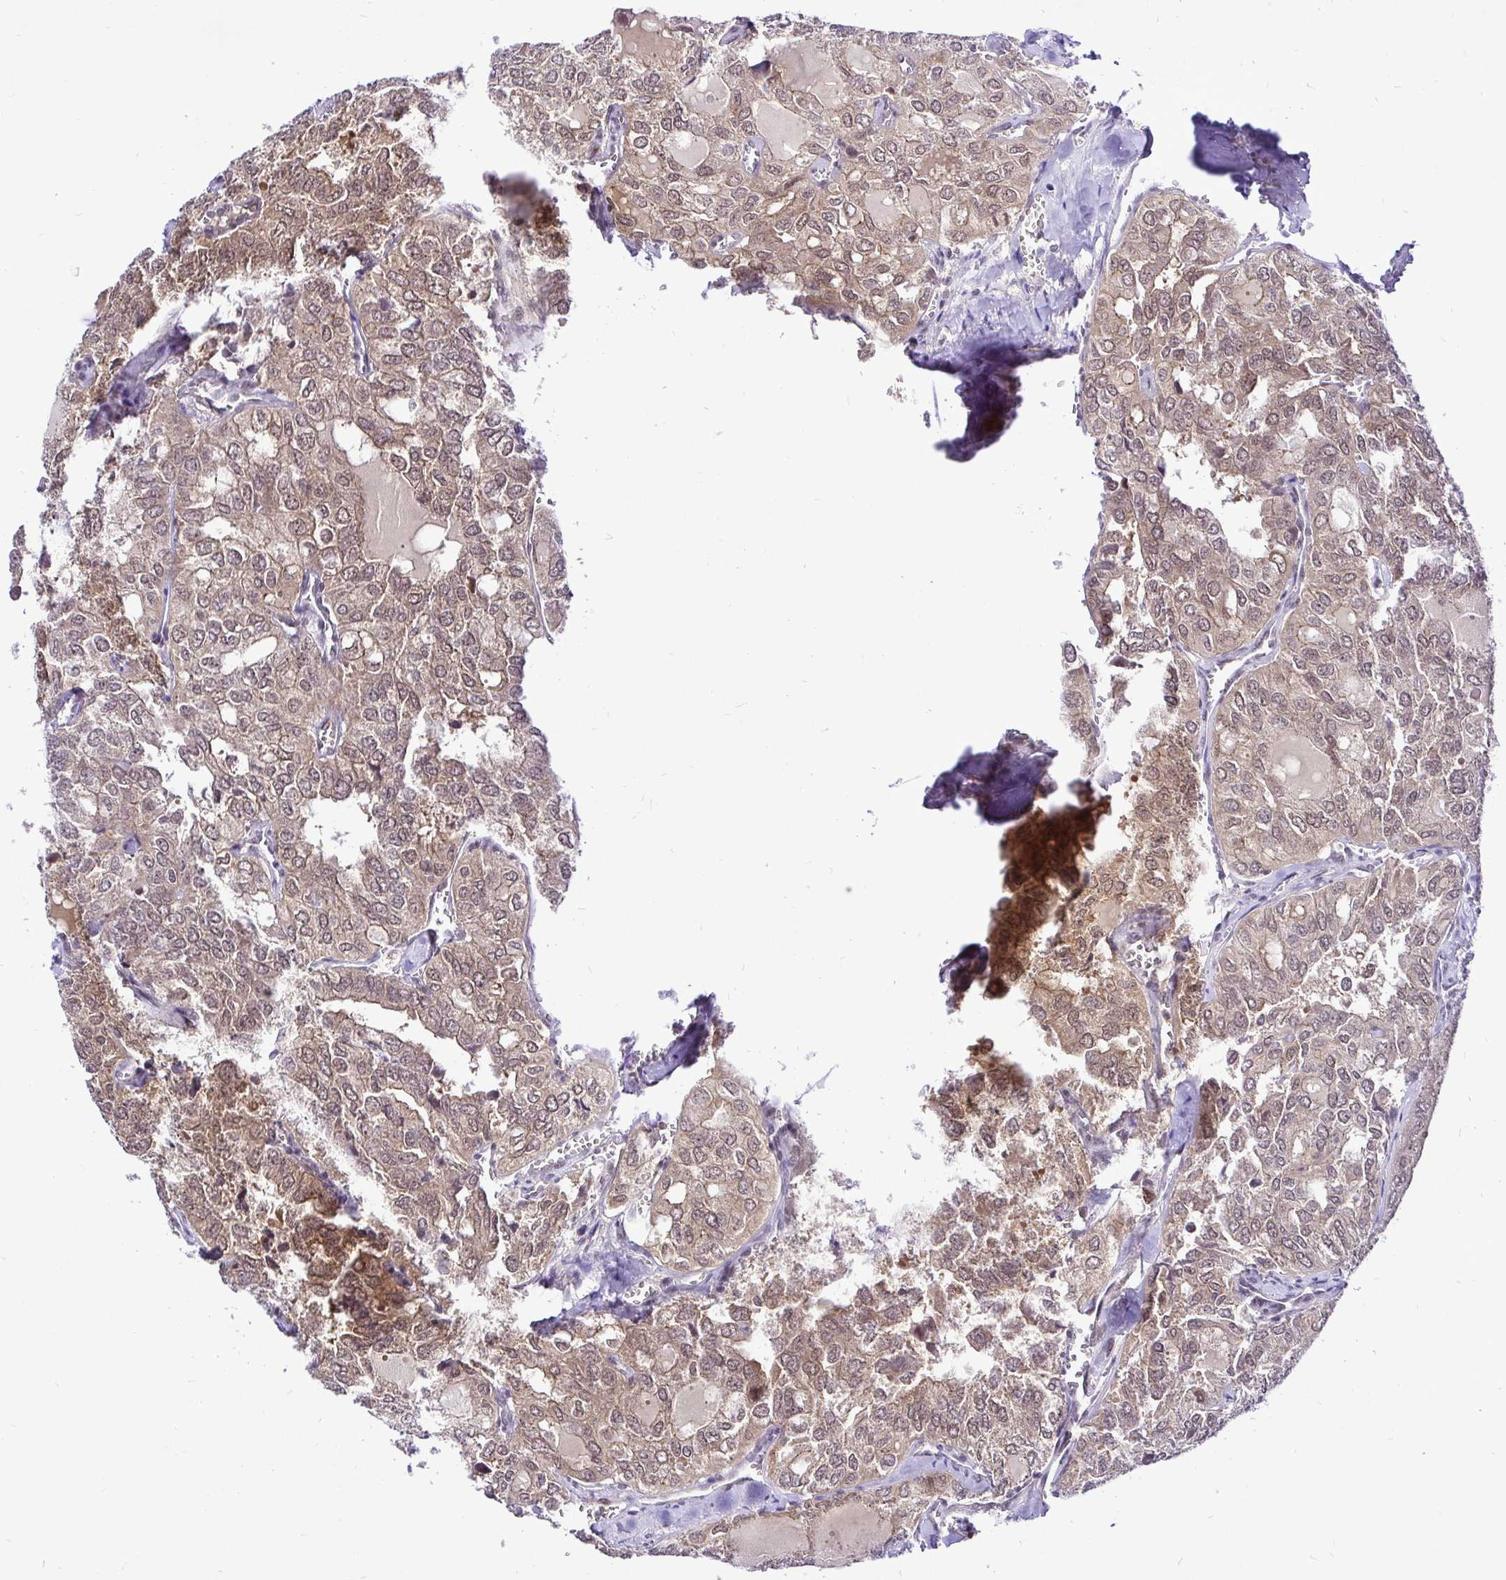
{"staining": {"intensity": "weak", "quantity": ">75%", "location": "cytoplasmic/membranous,nuclear"}, "tissue": "thyroid cancer", "cell_type": "Tumor cells", "image_type": "cancer", "snomed": [{"axis": "morphology", "description": "Follicular adenoma carcinoma, NOS"}, {"axis": "topography", "description": "Thyroid gland"}], "caption": "An immunohistochemistry micrograph of tumor tissue is shown. Protein staining in brown shows weak cytoplasmic/membranous and nuclear positivity in thyroid follicular adenoma carcinoma within tumor cells.", "gene": "UBE2M", "patient": {"sex": "male", "age": 75}}